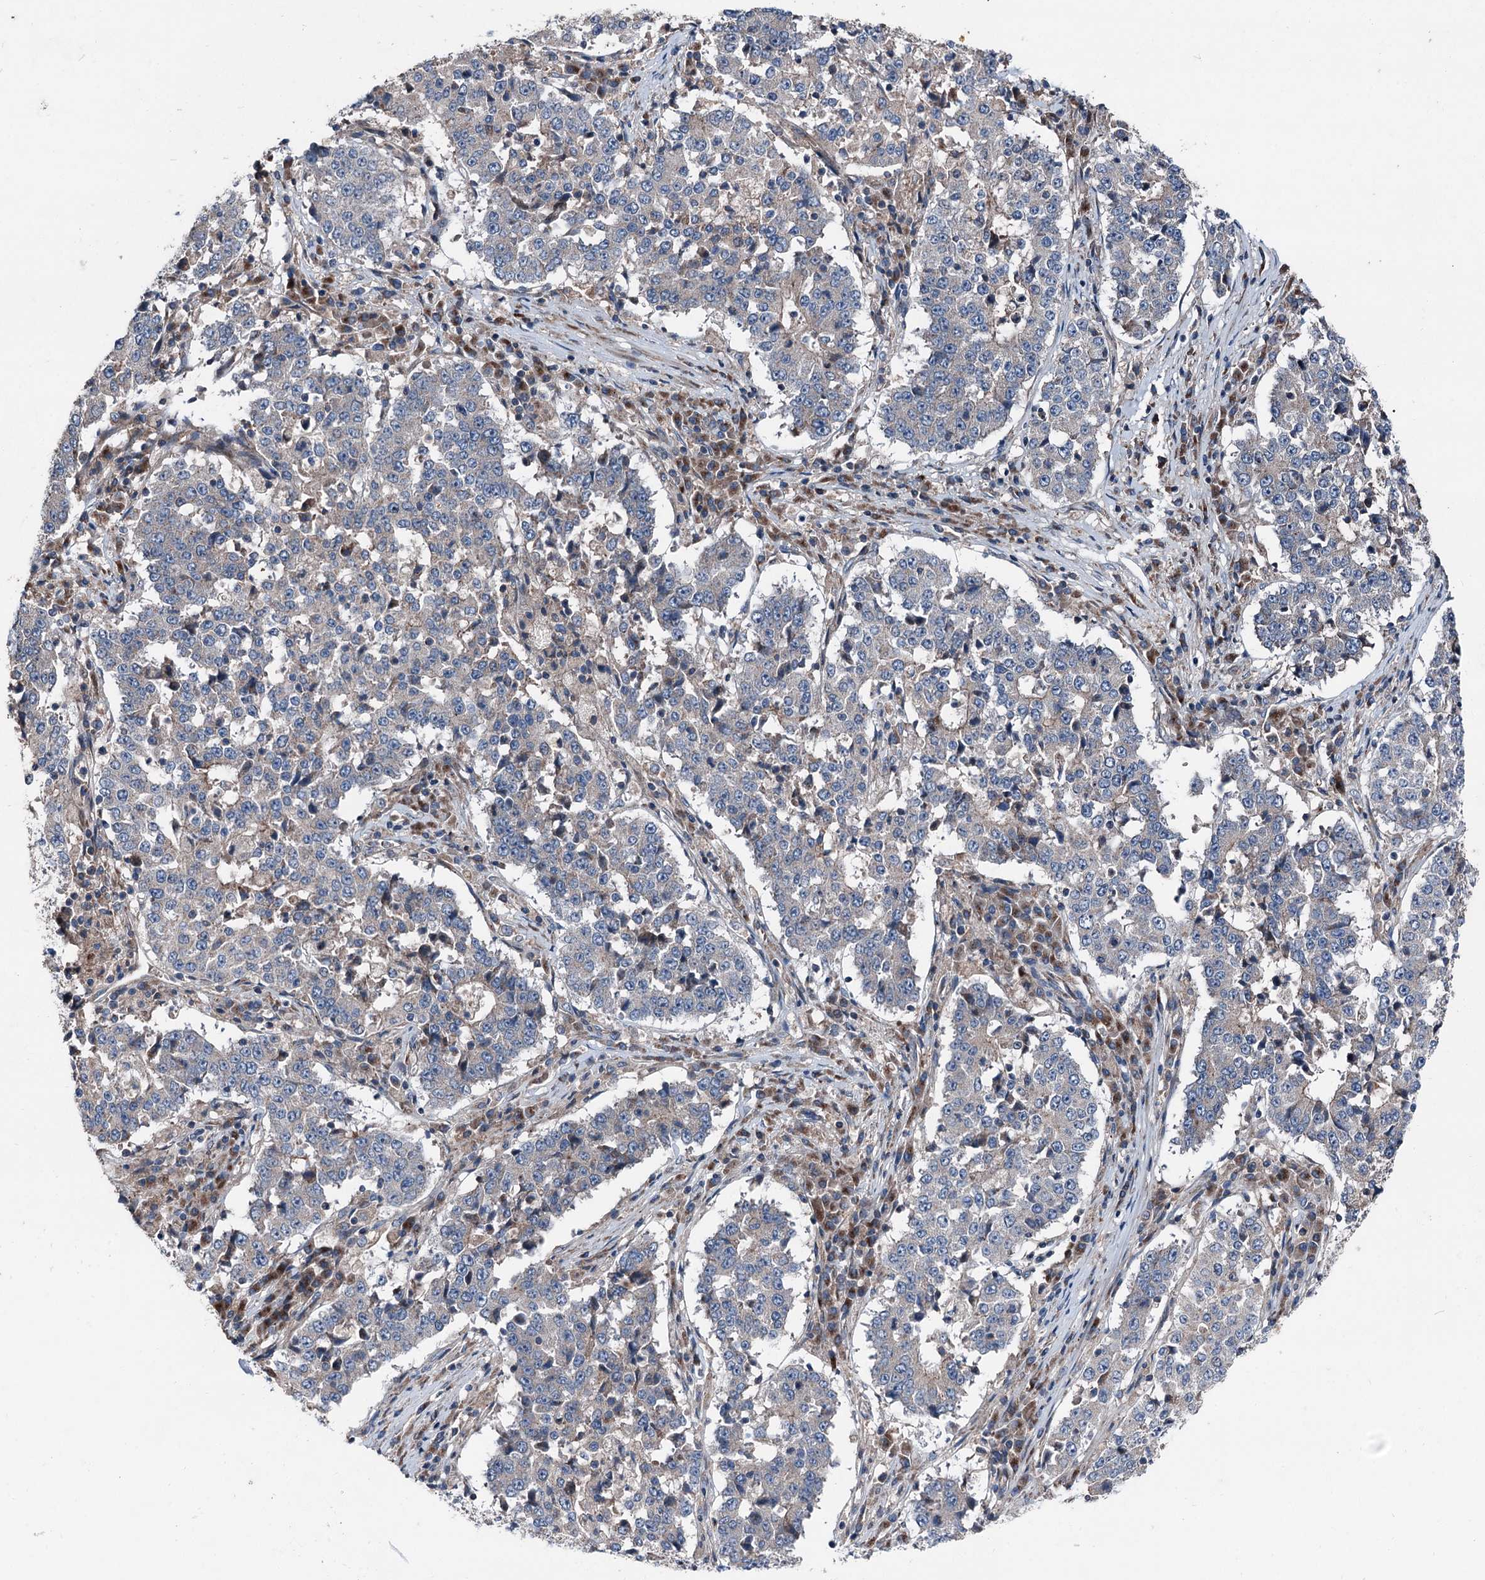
{"staining": {"intensity": "negative", "quantity": "none", "location": "none"}, "tissue": "stomach cancer", "cell_type": "Tumor cells", "image_type": "cancer", "snomed": [{"axis": "morphology", "description": "Adenocarcinoma, NOS"}, {"axis": "topography", "description": "Stomach"}], "caption": "Tumor cells show no significant protein staining in stomach cancer (adenocarcinoma).", "gene": "RUFY1", "patient": {"sex": "male", "age": 59}}